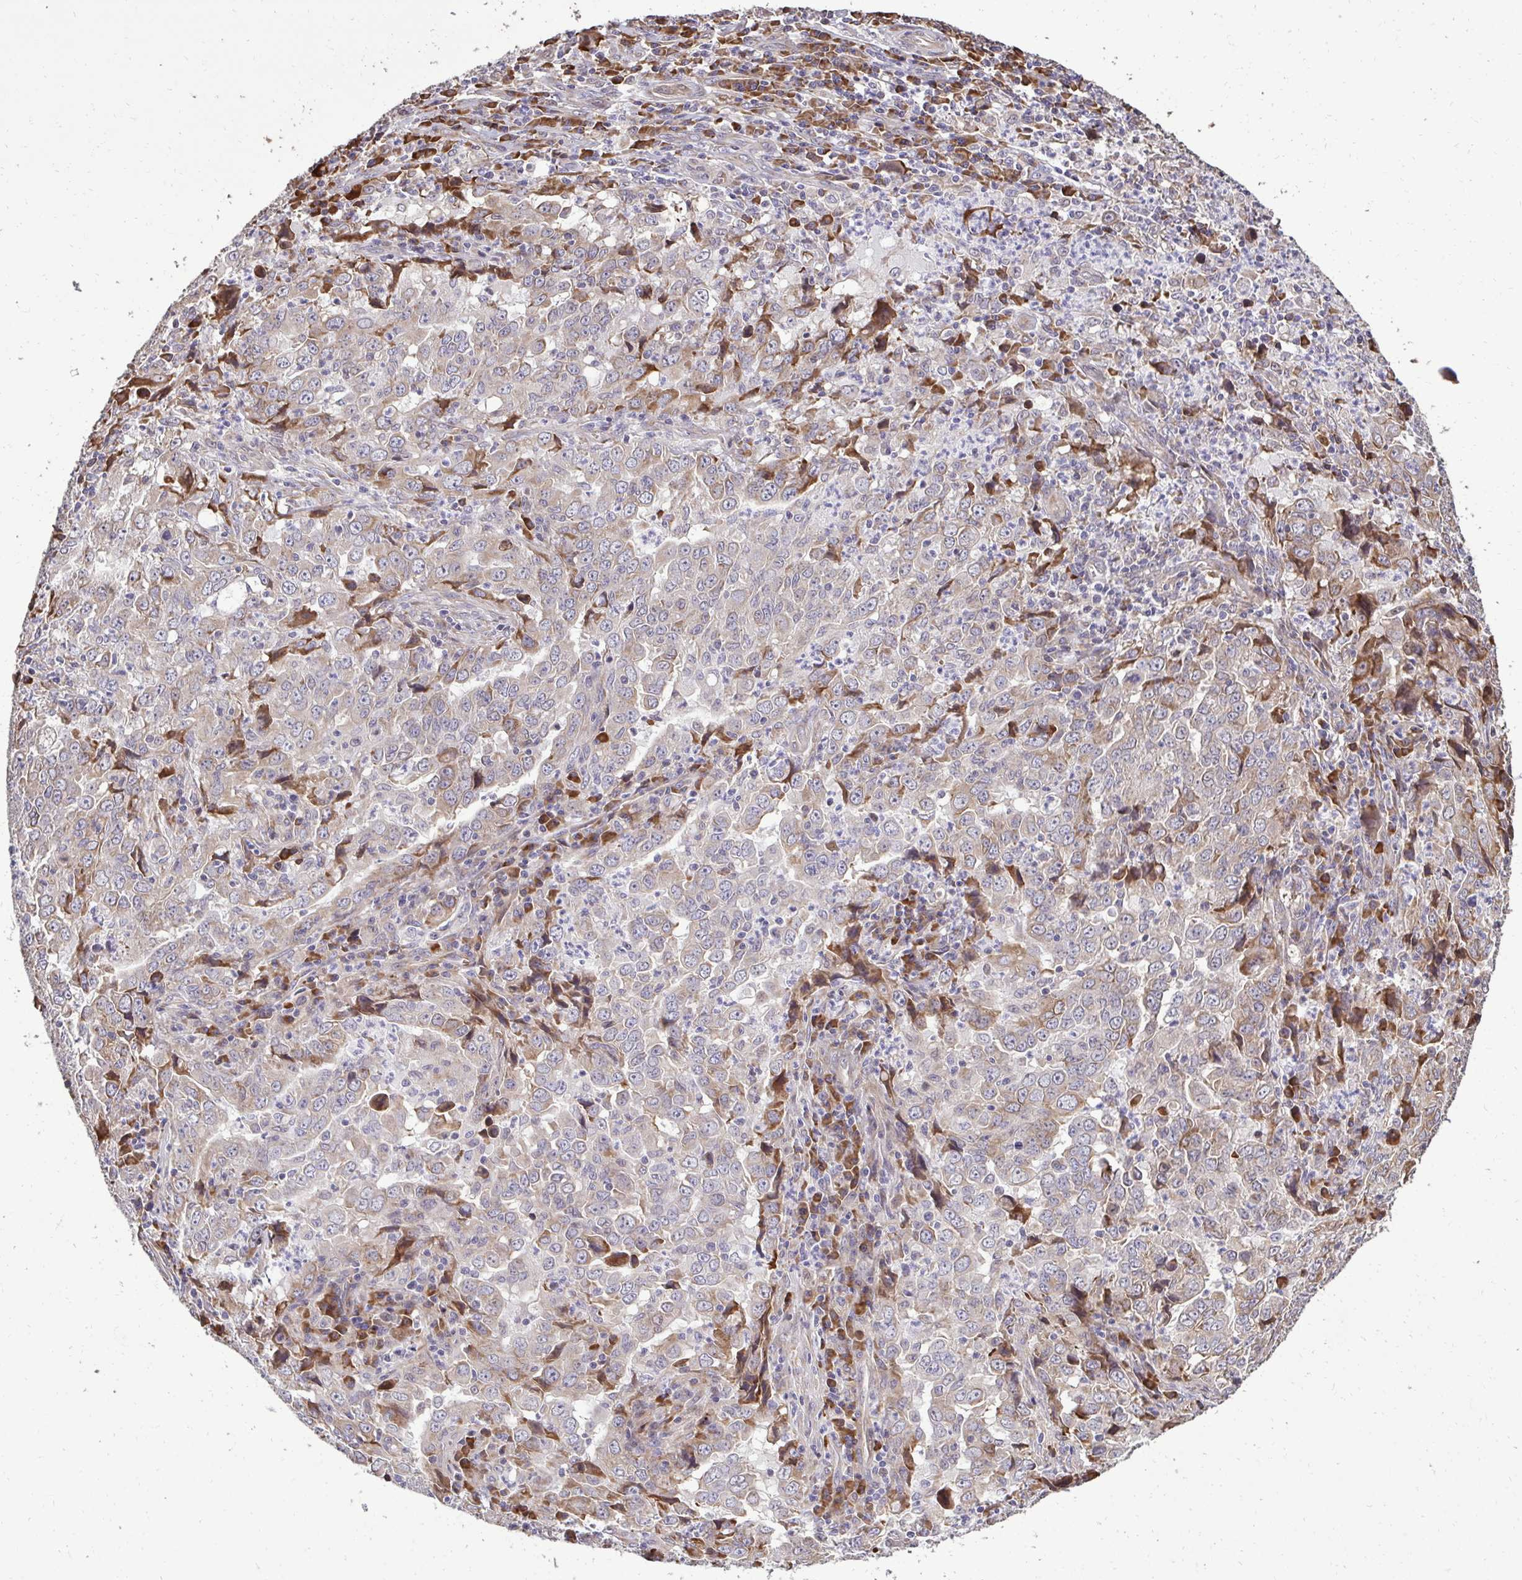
{"staining": {"intensity": "moderate", "quantity": "<25%", "location": "cytoplasmic/membranous"}, "tissue": "lung cancer", "cell_type": "Tumor cells", "image_type": "cancer", "snomed": [{"axis": "morphology", "description": "Adenocarcinoma, NOS"}, {"axis": "topography", "description": "Lung"}], "caption": "This photomicrograph exhibits IHC staining of lung cancer (adenocarcinoma), with low moderate cytoplasmic/membranous expression in about <25% of tumor cells.", "gene": "FIBCD1", "patient": {"sex": "male", "age": 67}}